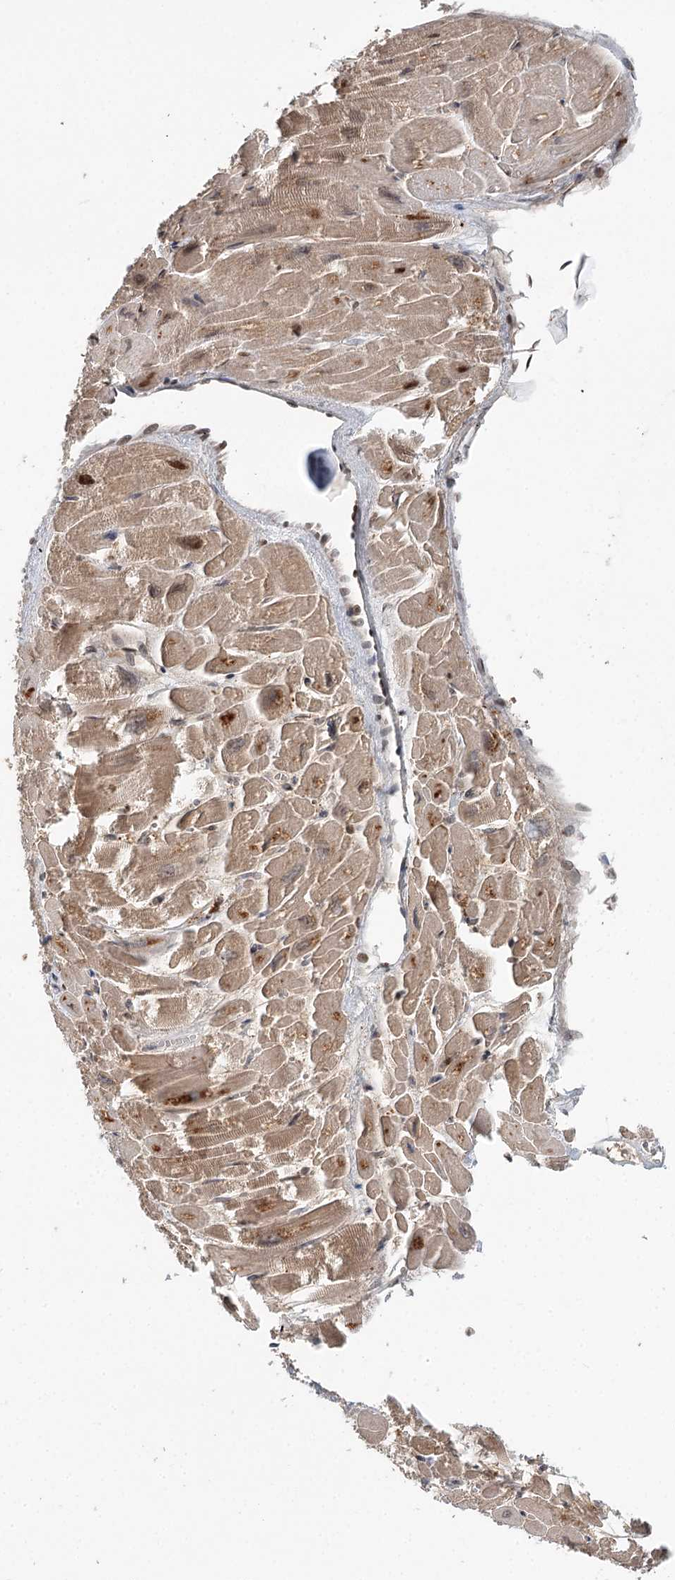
{"staining": {"intensity": "moderate", "quantity": ">75%", "location": "cytoplasmic/membranous,nuclear"}, "tissue": "heart muscle", "cell_type": "Cardiomyocytes", "image_type": "normal", "snomed": [{"axis": "morphology", "description": "Normal tissue, NOS"}, {"axis": "topography", "description": "Heart"}], "caption": "This micrograph reveals immunohistochemistry (IHC) staining of benign human heart muscle, with medium moderate cytoplasmic/membranous,nuclear staining in approximately >75% of cardiomyocytes.", "gene": "N6AMT1", "patient": {"sex": "male", "age": 54}}